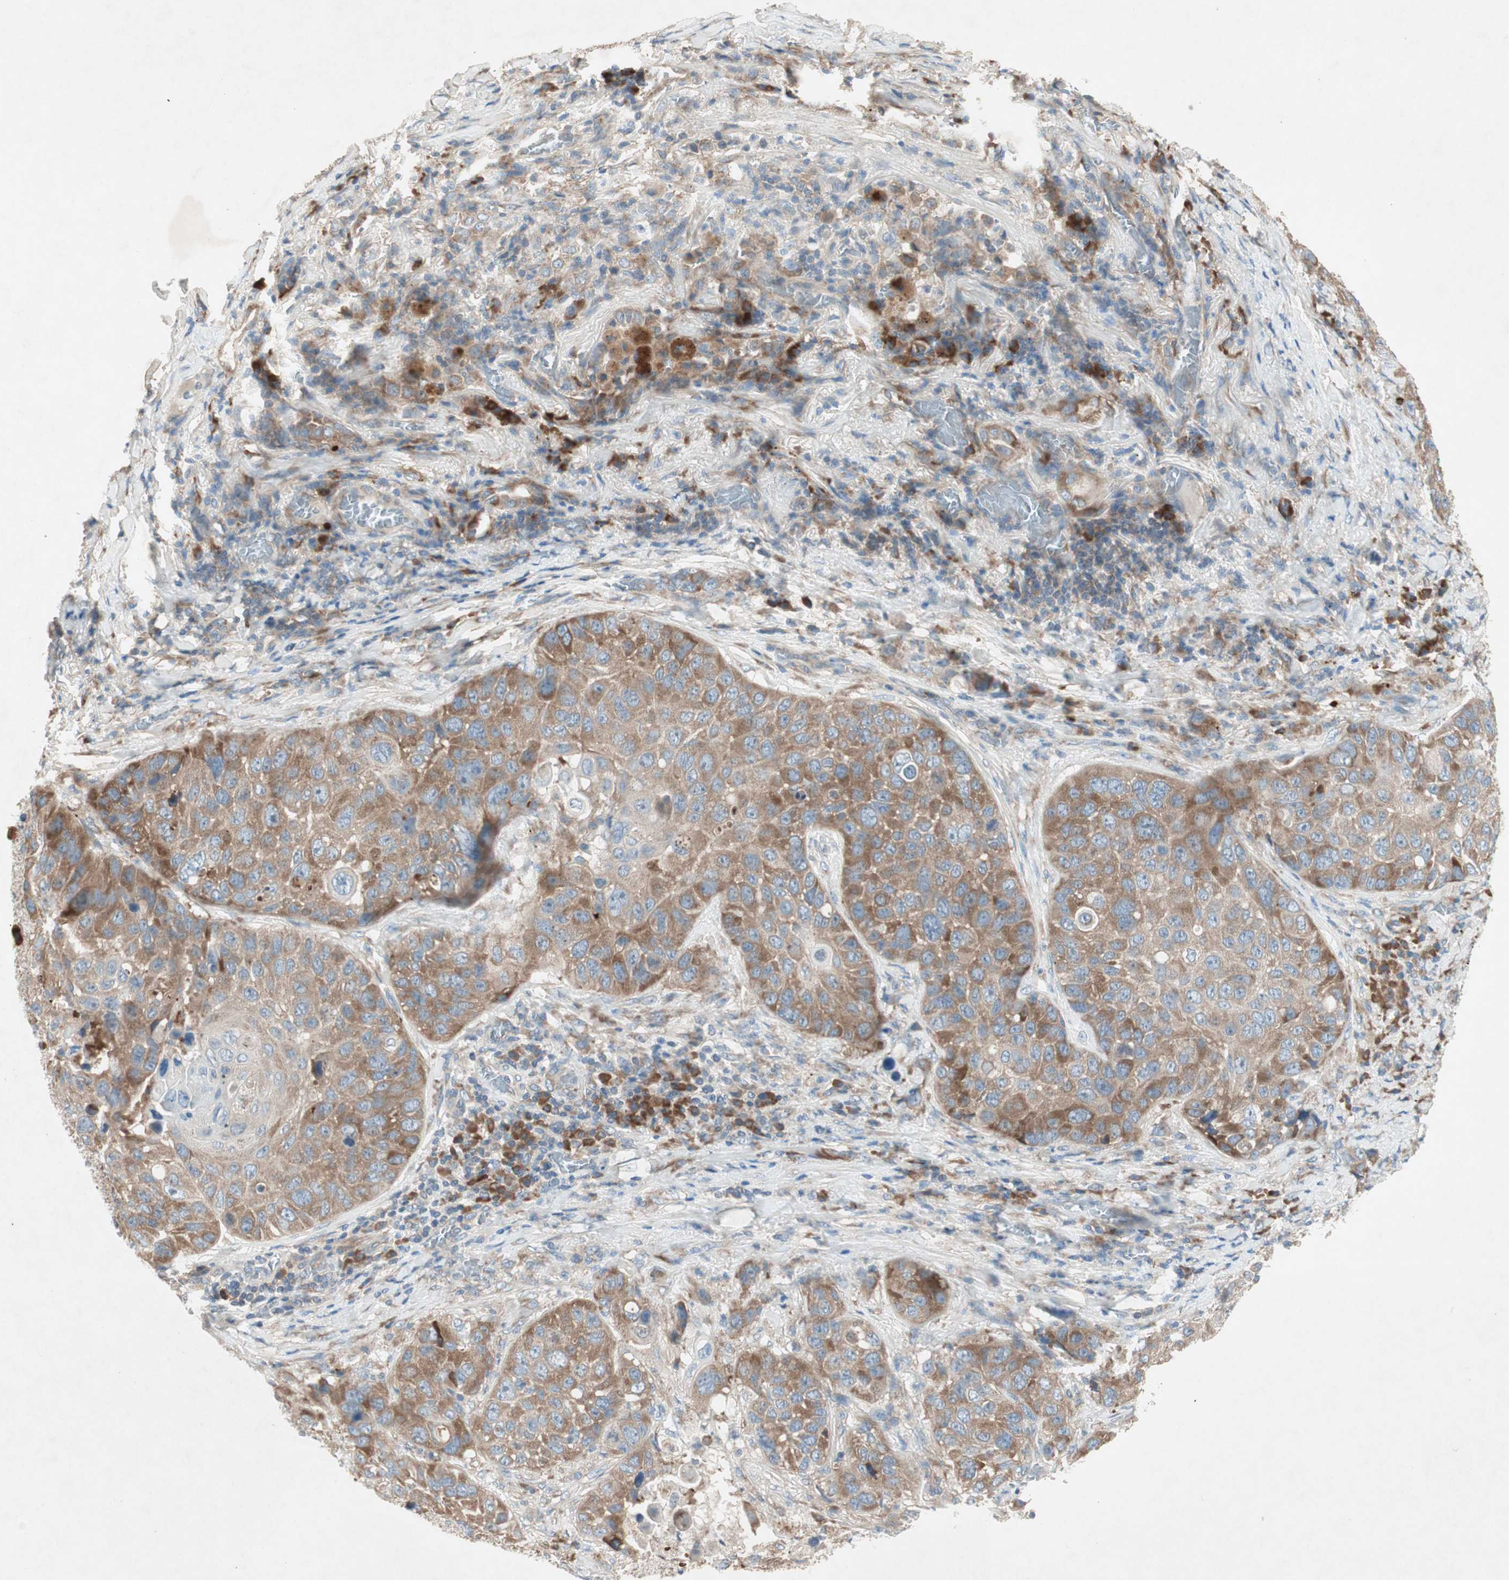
{"staining": {"intensity": "moderate", "quantity": ">75%", "location": "cytoplasmic/membranous"}, "tissue": "lung cancer", "cell_type": "Tumor cells", "image_type": "cancer", "snomed": [{"axis": "morphology", "description": "Squamous cell carcinoma, NOS"}, {"axis": "topography", "description": "Lung"}], "caption": "There is medium levels of moderate cytoplasmic/membranous expression in tumor cells of squamous cell carcinoma (lung), as demonstrated by immunohistochemical staining (brown color).", "gene": "RPL23", "patient": {"sex": "male", "age": 57}}